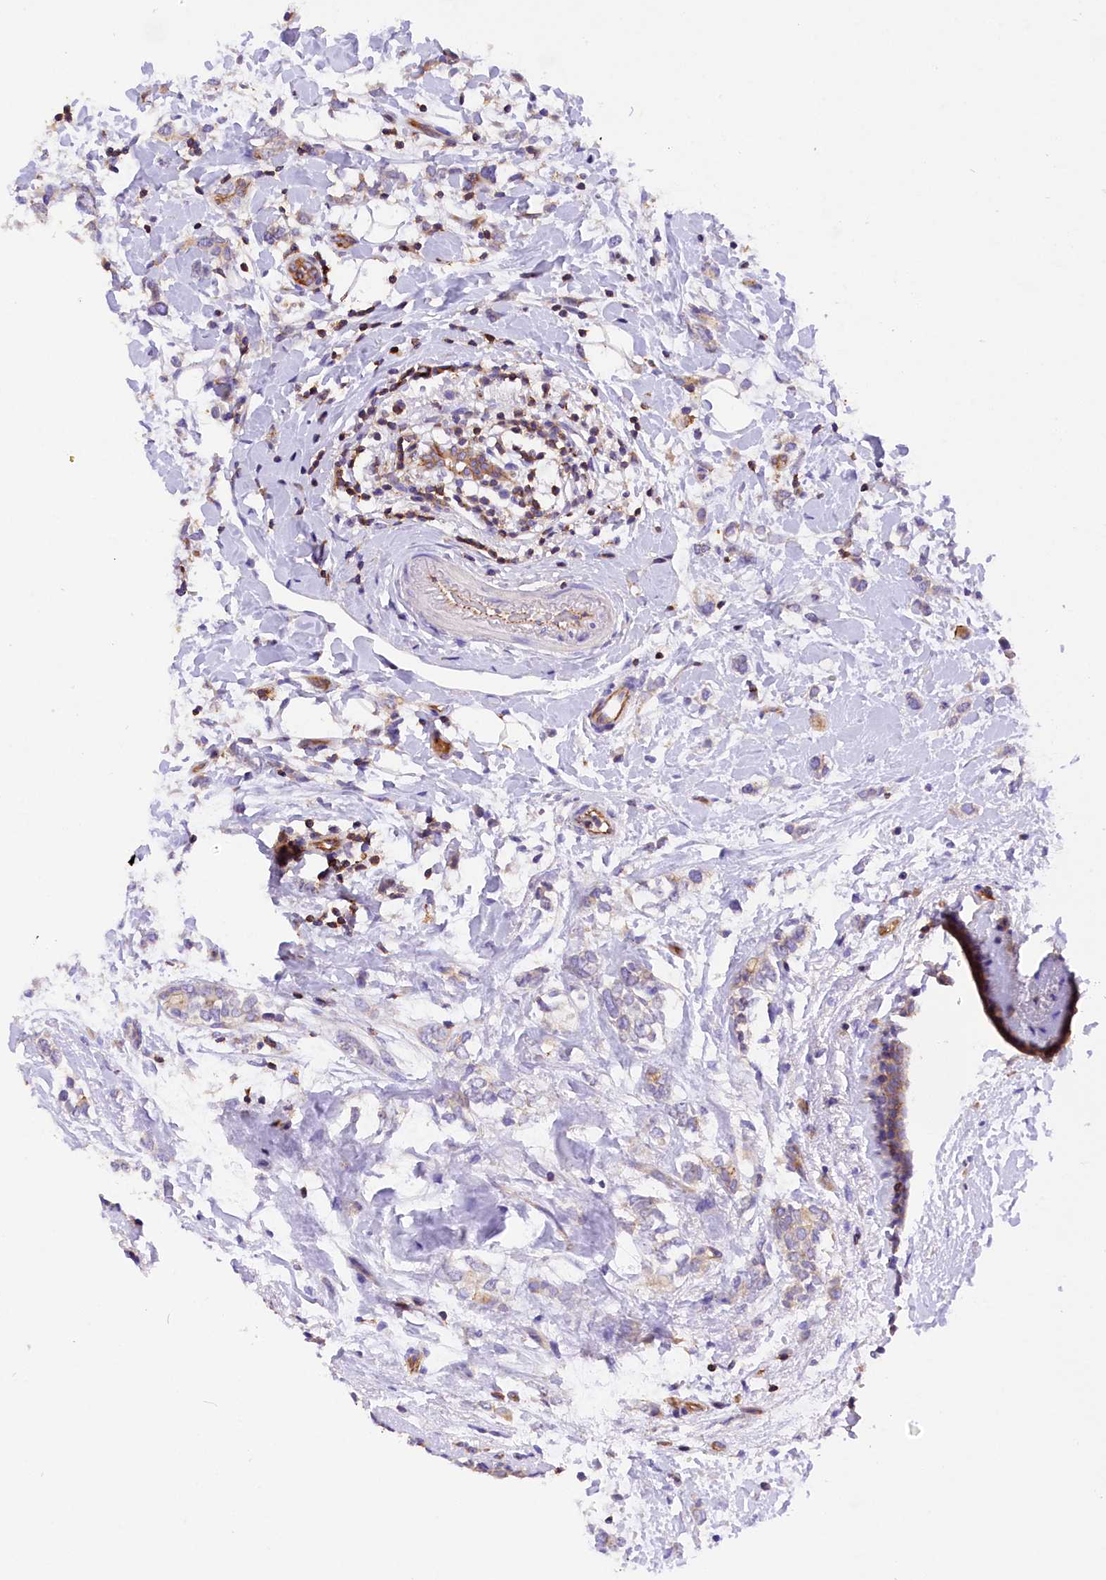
{"staining": {"intensity": "negative", "quantity": "none", "location": "none"}, "tissue": "breast cancer", "cell_type": "Tumor cells", "image_type": "cancer", "snomed": [{"axis": "morphology", "description": "Normal tissue, NOS"}, {"axis": "morphology", "description": "Lobular carcinoma"}, {"axis": "topography", "description": "Breast"}], "caption": "Immunohistochemistry of human lobular carcinoma (breast) displays no staining in tumor cells. Nuclei are stained in blue.", "gene": "FAM193A", "patient": {"sex": "female", "age": 47}}